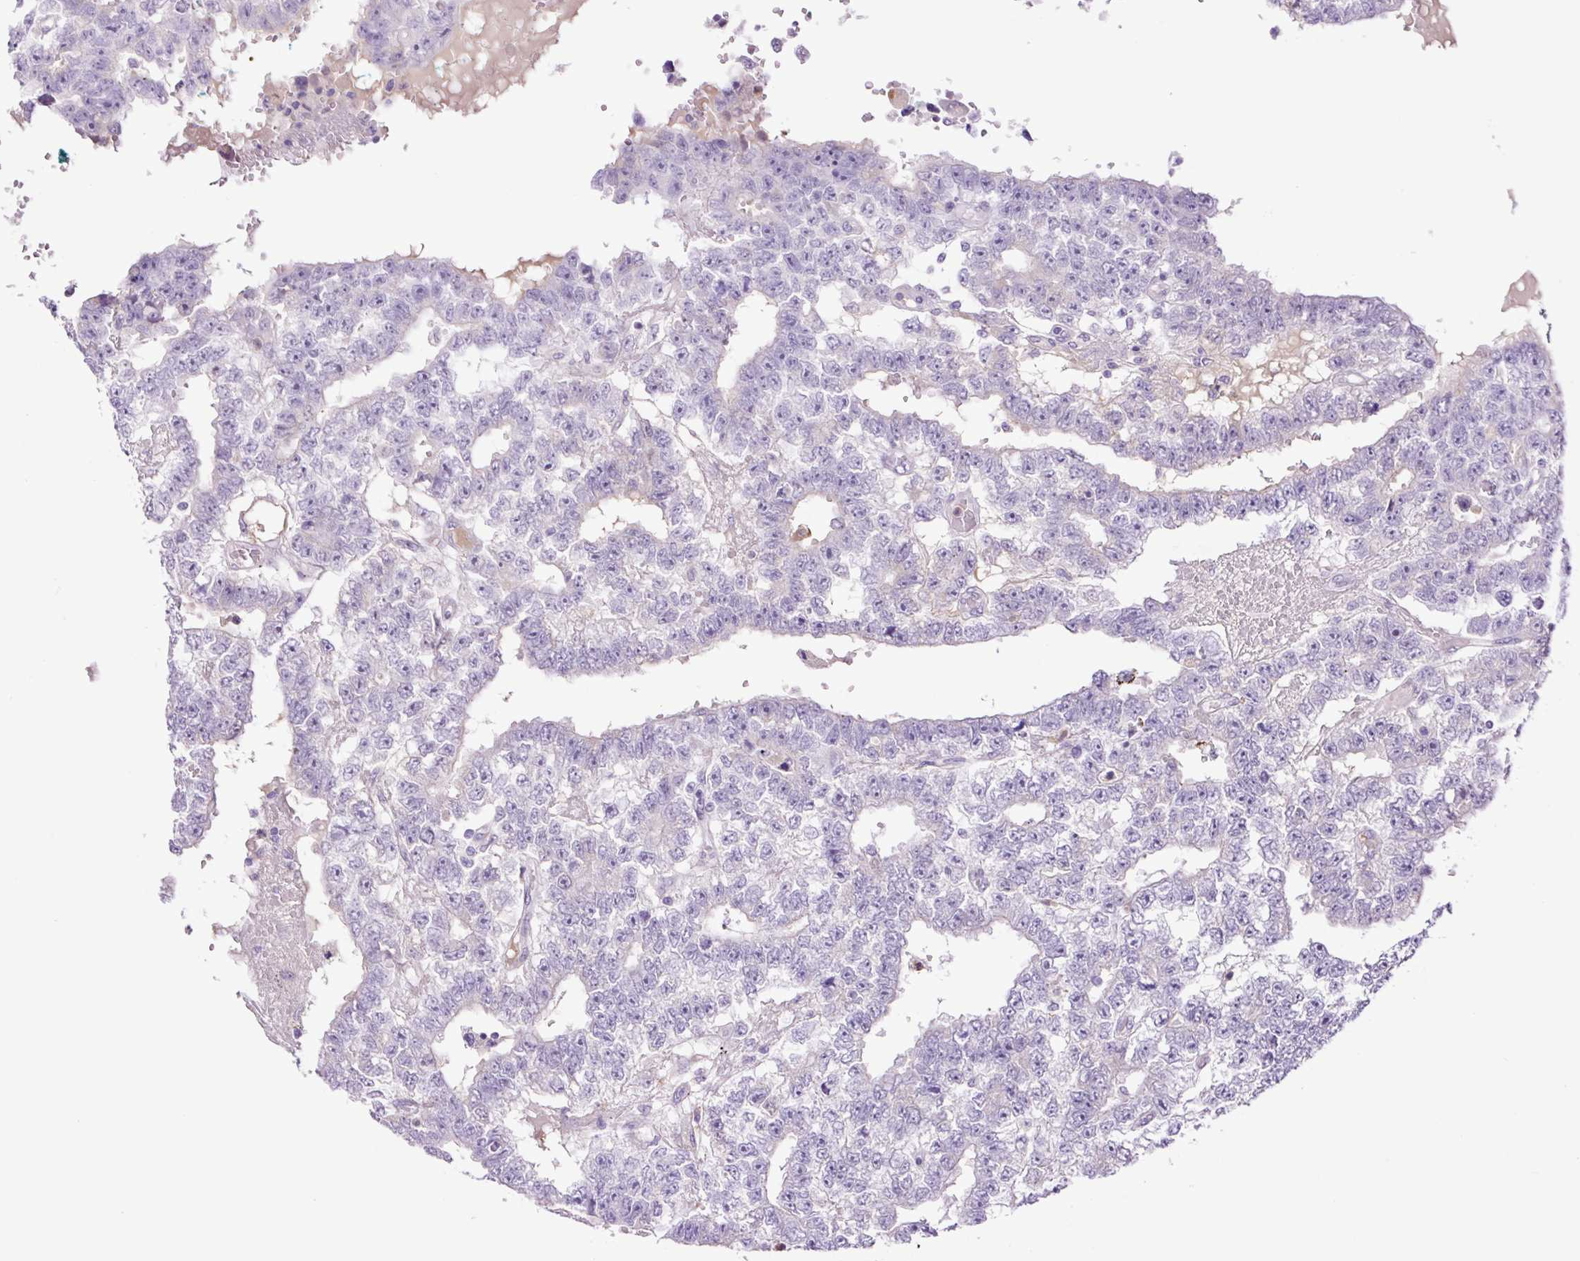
{"staining": {"intensity": "negative", "quantity": "none", "location": "none"}, "tissue": "testis cancer", "cell_type": "Tumor cells", "image_type": "cancer", "snomed": [{"axis": "morphology", "description": "Carcinoma, Embryonal, NOS"}, {"axis": "topography", "description": "Testis"}], "caption": "DAB immunohistochemical staining of testis cancer demonstrates no significant expression in tumor cells. The staining was performed using DAB (3,3'-diaminobenzidine) to visualize the protein expression in brown, while the nuclei were stained in blue with hematoxylin (Magnification: 20x).", "gene": "MFSD3", "patient": {"sex": "male", "age": 25}}